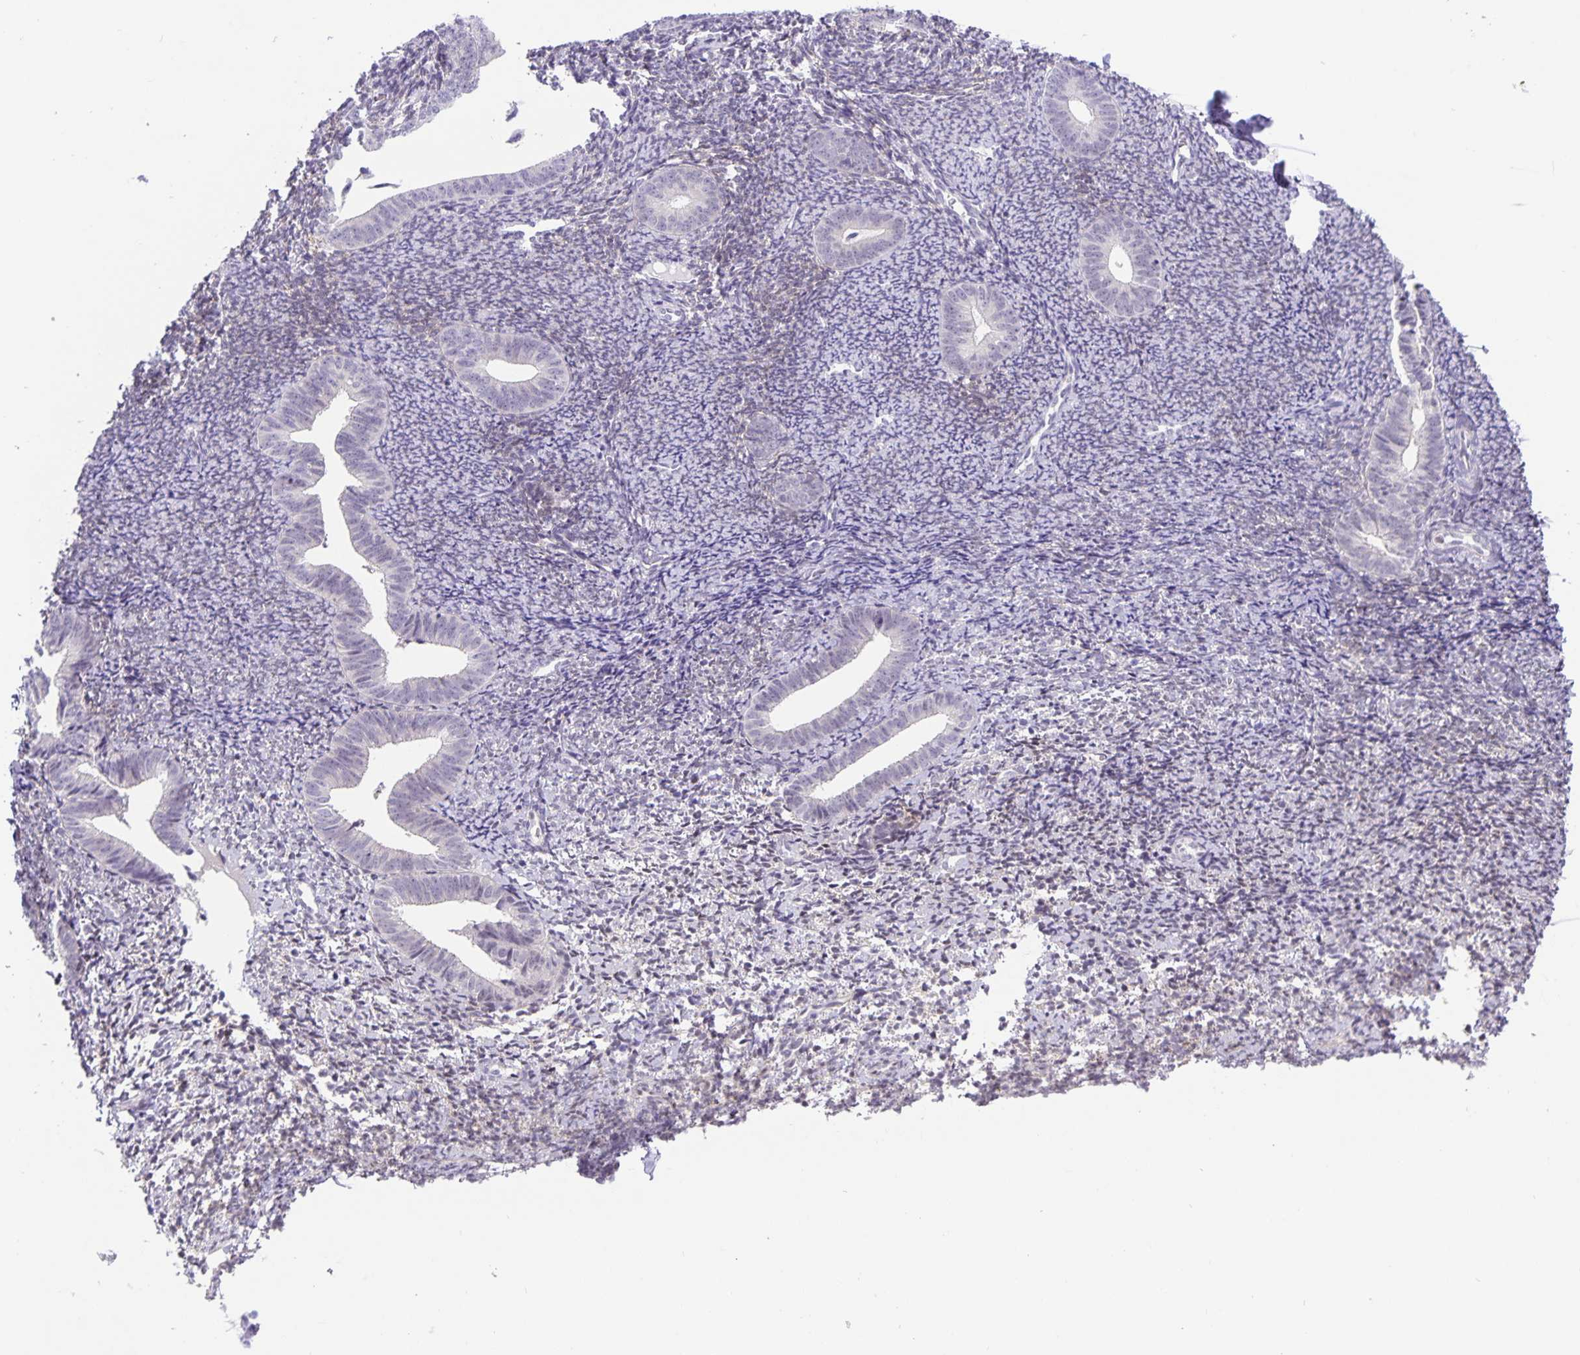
{"staining": {"intensity": "negative", "quantity": "none", "location": "none"}, "tissue": "endometrium", "cell_type": "Cells in endometrial stroma", "image_type": "normal", "snomed": [{"axis": "morphology", "description": "Normal tissue, NOS"}, {"axis": "topography", "description": "Endometrium"}], "caption": "Cells in endometrial stroma are negative for protein expression in normal human endometrium.", "gene": "FOSL2", "patient": {"sex": "female", "age": 39}}